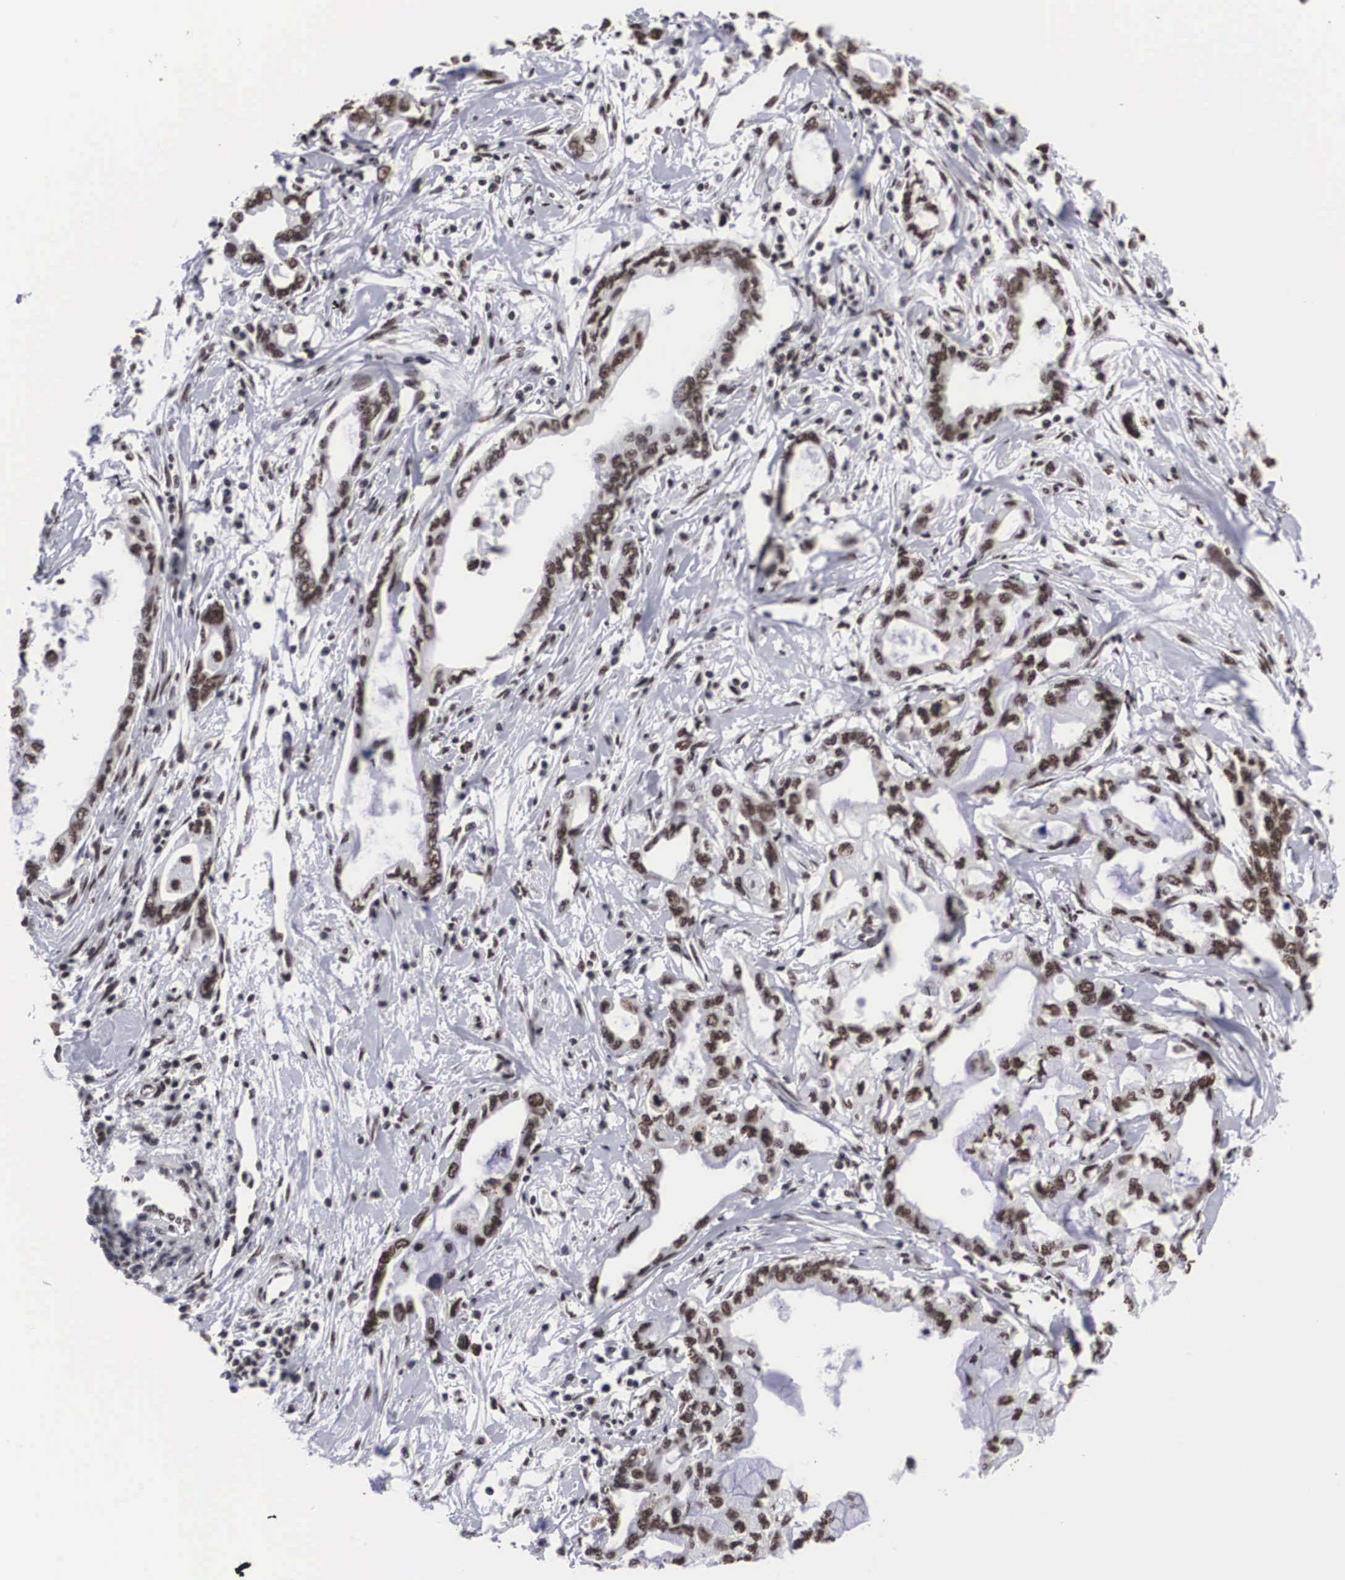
{"staining": {"intensity": "moderate", "quantity": "25%-75%", "location": "nuclear"}, "tissue": "pancreatic cancer", "cell_type": "Tumor cells", "image_type": "cancer", "snomed": [{"axis": "morphology", "description": "Adenocarcinoma, NOS"}, {"axis": "topography", "description": "Pancreas"}], "caption": "Immunohistochemical staining of pancreatic cancer (adenocarcinoma) shows moderate nuclear protein positivity in approximately 25%-75% of tumor cells.", "gene": "ACIN1", "patient": {"sex": "female", "age": 57}}